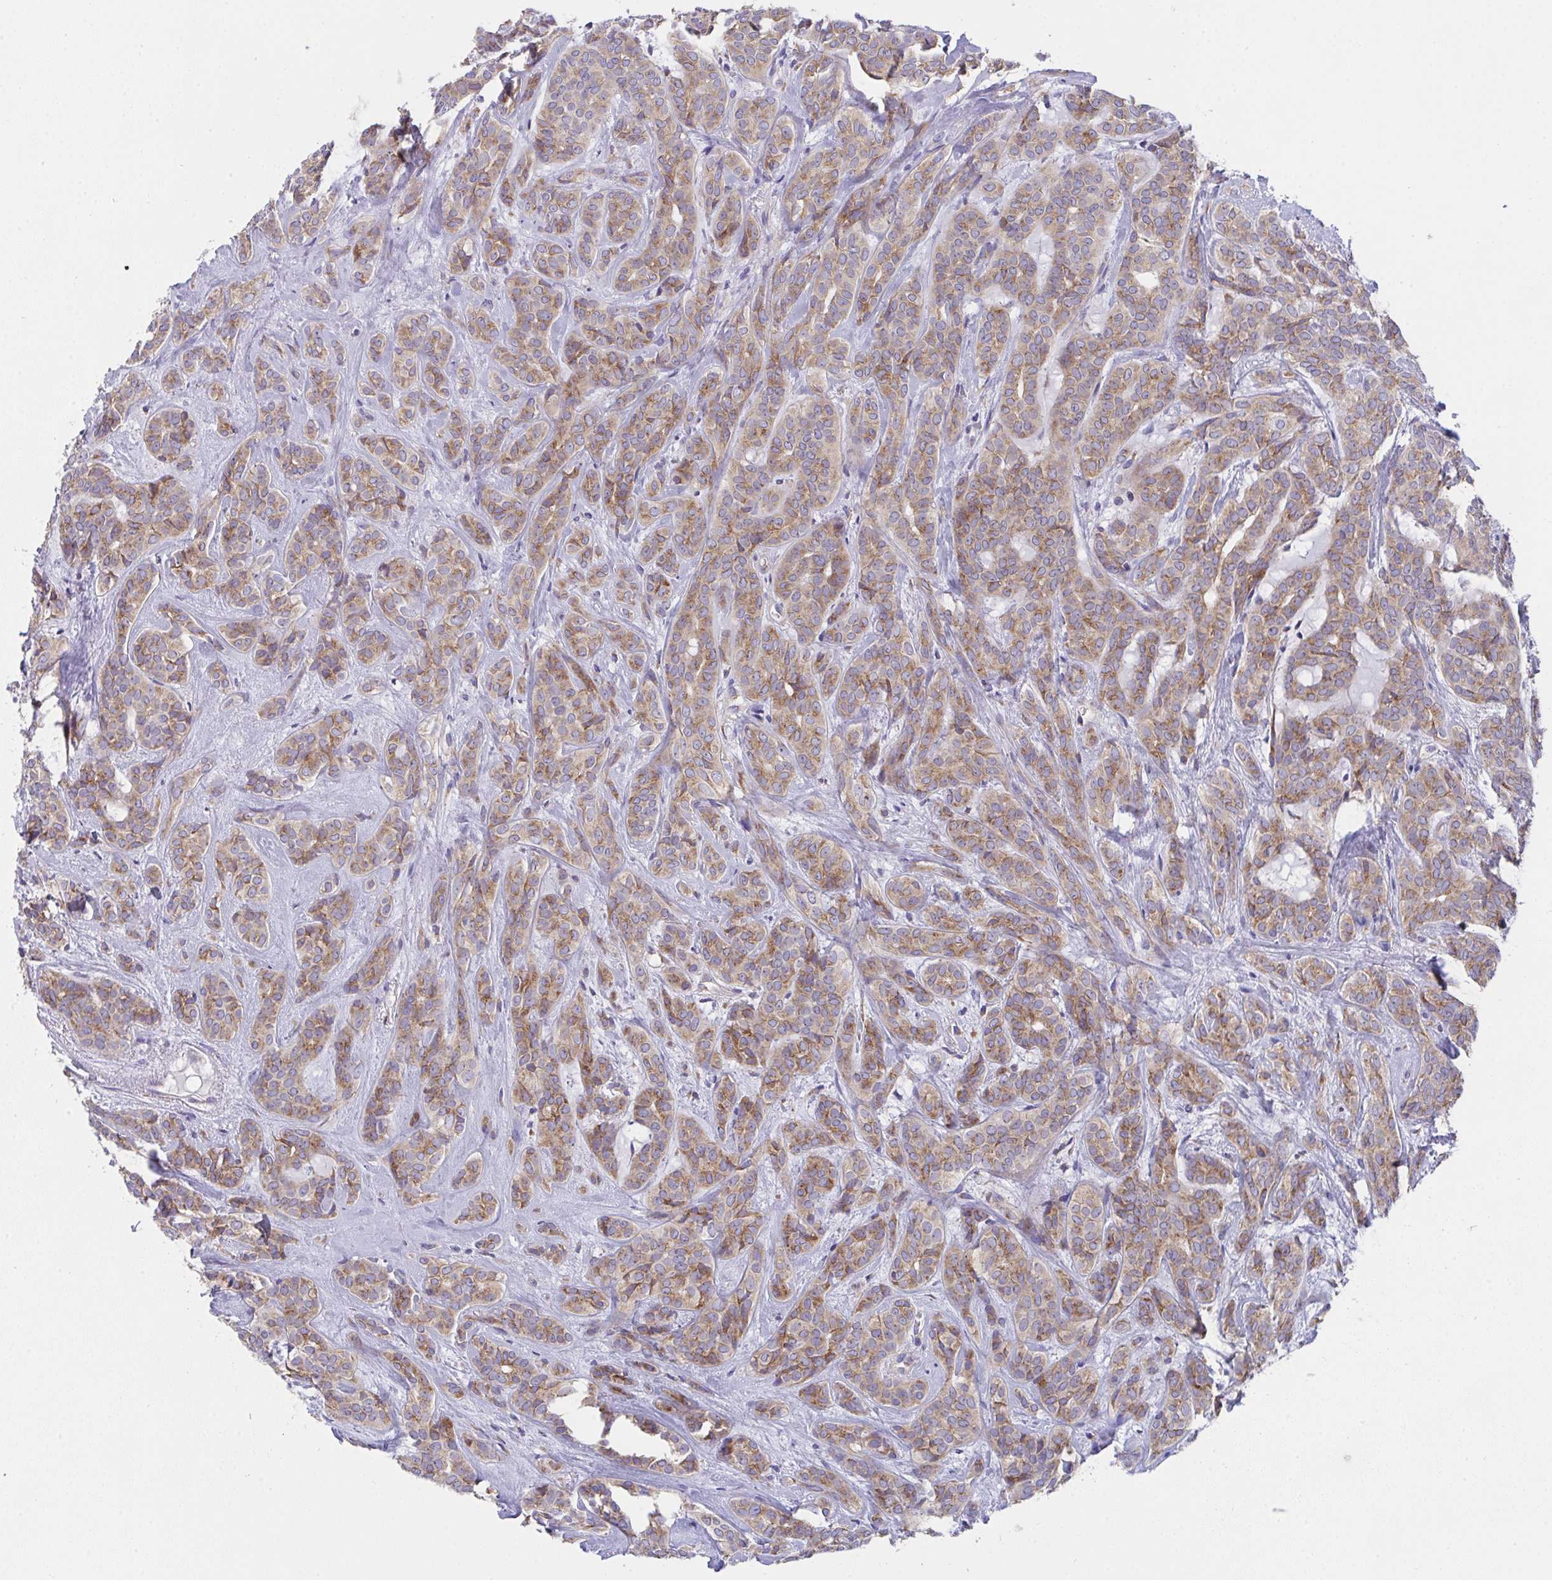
{"staining": {"intensity": "weak", "quantity": "25%-75%", "location": "cytoplasmic/membranous"}, "tissue": "head and neck cancer", "cell_type": "Tumor cells", "image_type": "cancer", "snomed": [{"axis": "morphology", "description": "Adenocarcinoma, NOS"}, {"axis": "topography", "description": "Head-Neck"}], "caption": "An image of human head and neck cancer stained for a protein demonstrates weak cytoplasmic/membranous brown staining in tumor cells.", "gene": "MIA3", "patient": {"sex": "female", "age": 57}}